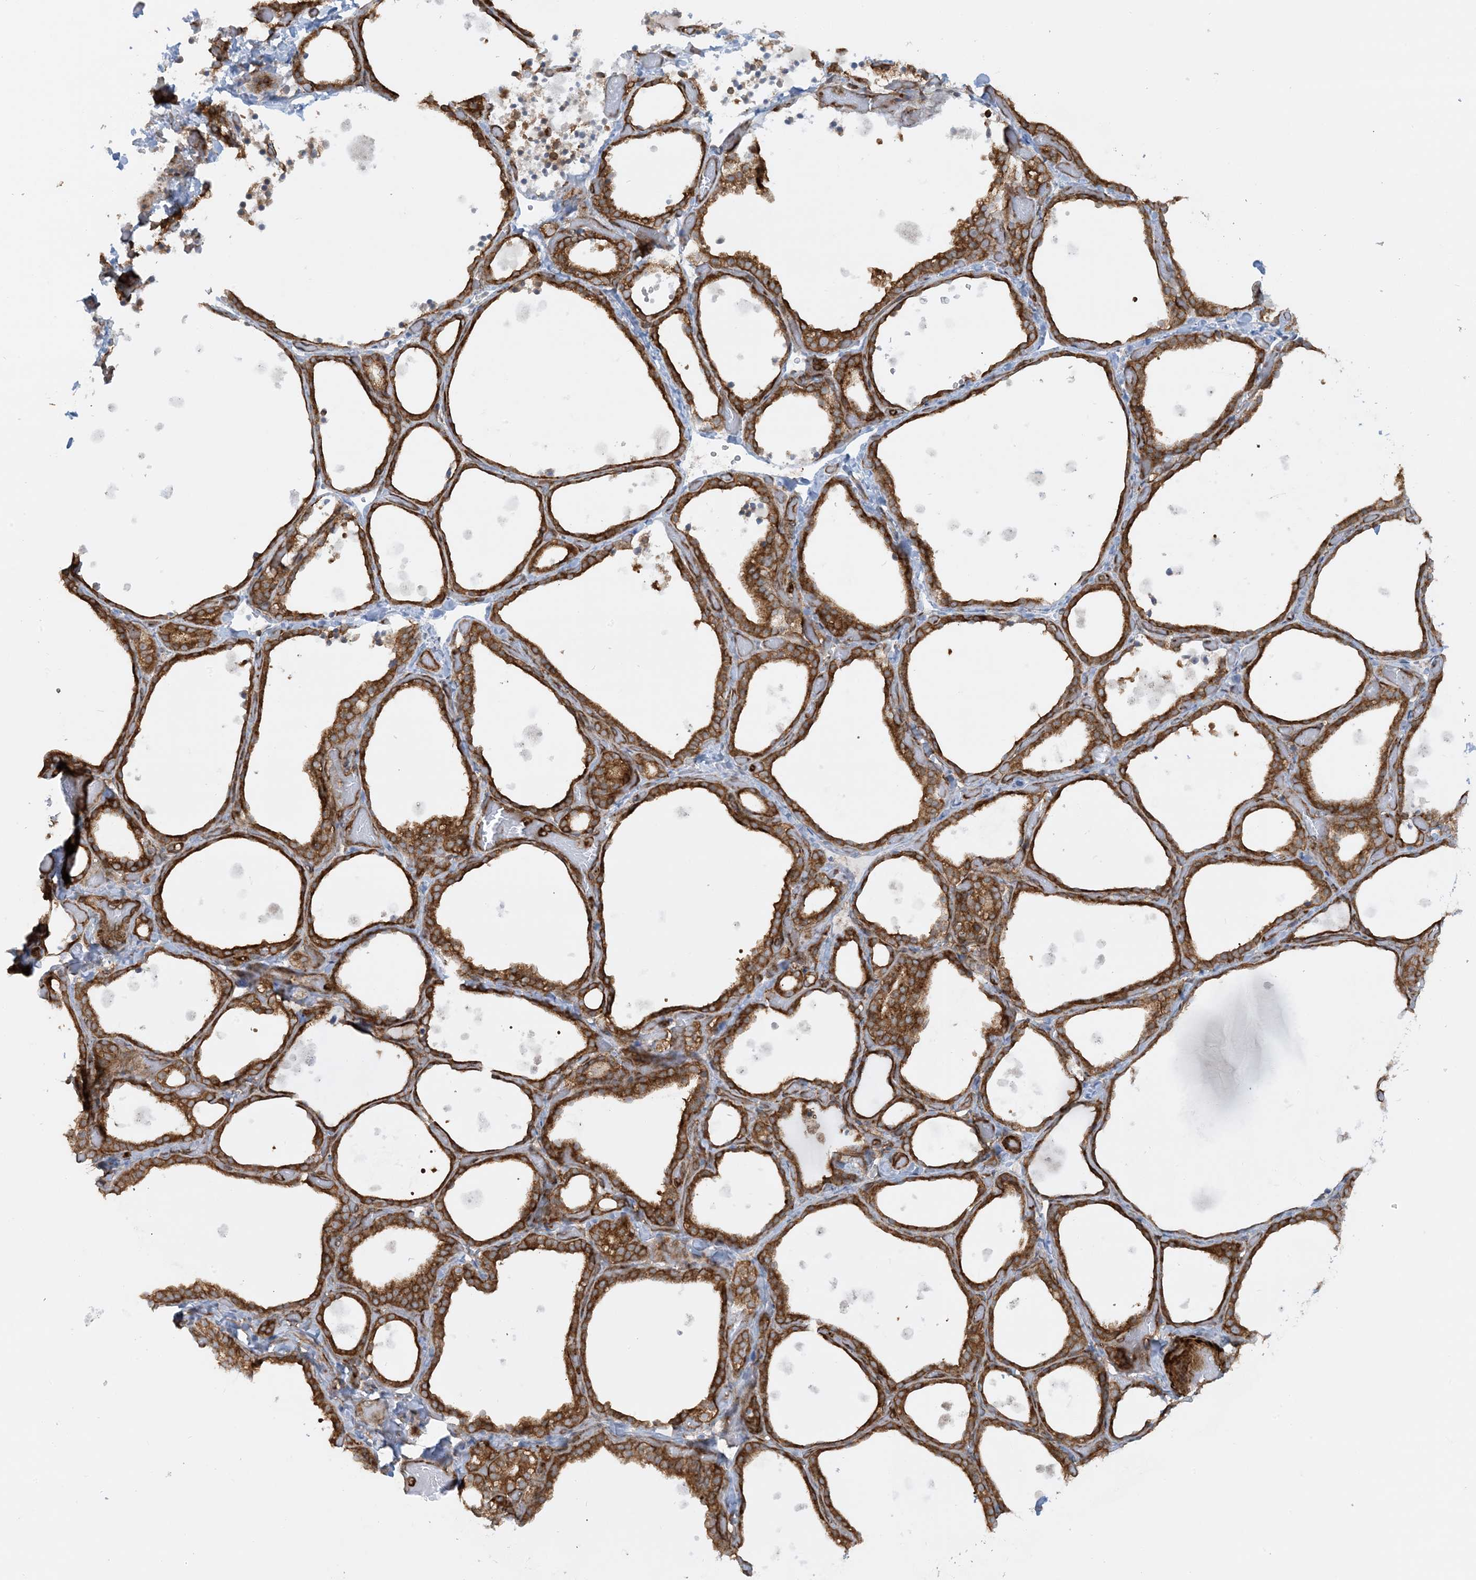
{"staining": {"intensity": "strong", "quantity": ">75%", "location": "cytoplasmic/membranous"}, "tissue": "thyroid gland", "cell_type": "Glandular cells", "image_type": "normal", "snomed": [{"axis": "morphology", "description": "Normal tissue, NOS"}, {"axis": "topography", "description": "Thyroid gland"}], "caption": "IHC (DAB (3,3'-diaminobenzidine)) staining of benign human thyroid gland reveals strong cytoplasmic/membranous protein staining in approximately >75% of glandular cells. (Brightfield microscopy of DAB IHC at high magnification).", "gene": "STAM2", "patient": {"sex": "female", "age": 44}}